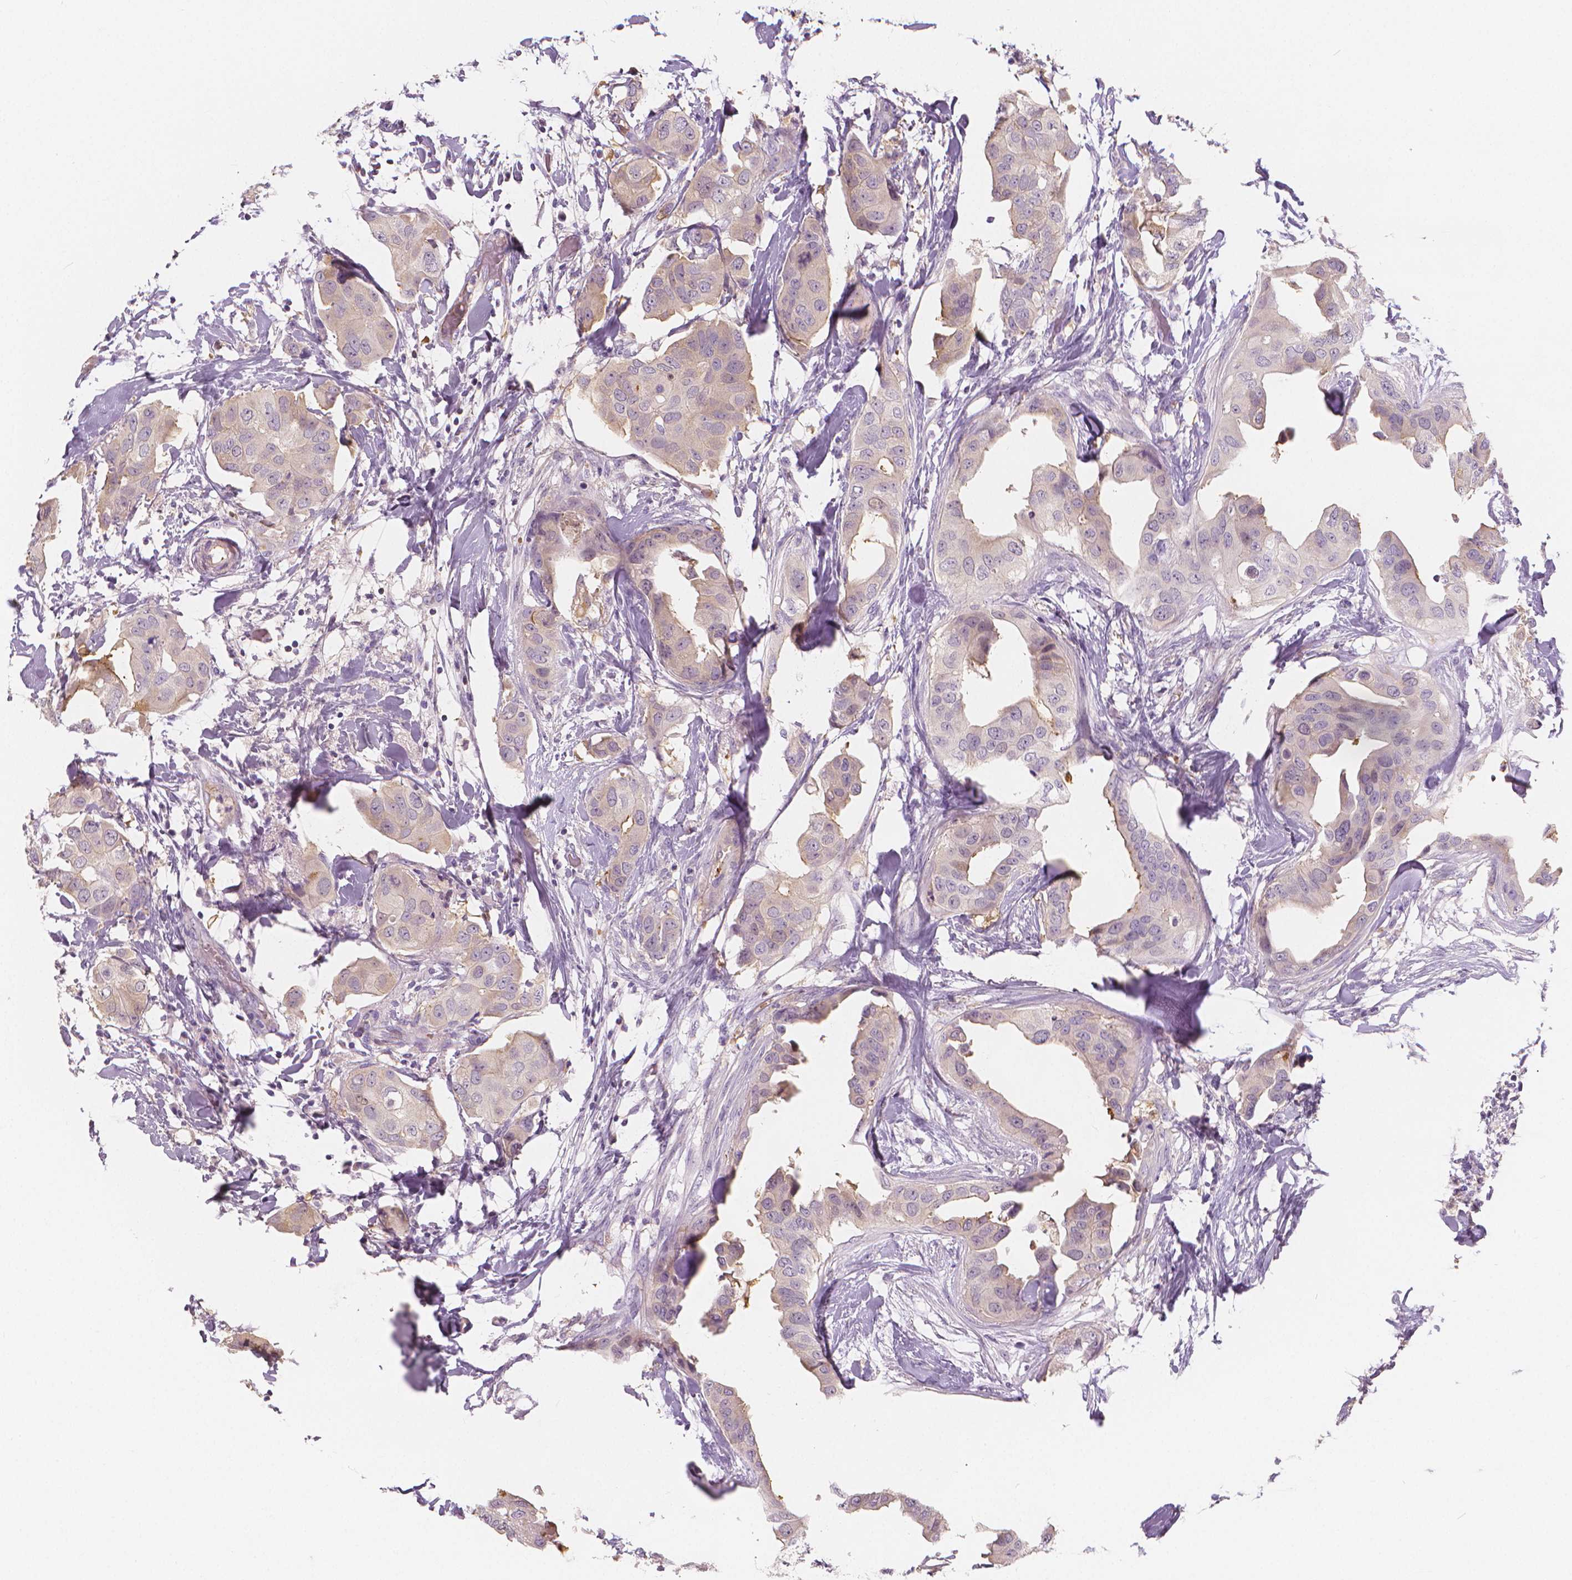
{"staining": {"intensity": "weak", "quantity": "<25%", "location": "cytoplasmic/membranous"}, "tissue": "breast cancer", "cell_type": "Tumor cells", "image_type": "cancer", "snomed": [{"axis": "morphology", "description": "Normal tissue, NOS"}, {"axis": "morphology", "description": "Duct carcinoma"}, {"axis": "topography", "description": "Breast"}], "caption": "A photomicrograph of breast cancer (invasive ductal carcinoma) stained for a protein reveals no brown staining in tumor cells. The staining is performed using DAB brown chromogen with nuclei counter-stained in using hematoxylin.", "gene": "APOA4", "patient": {"sex": "female", "age": 40}}